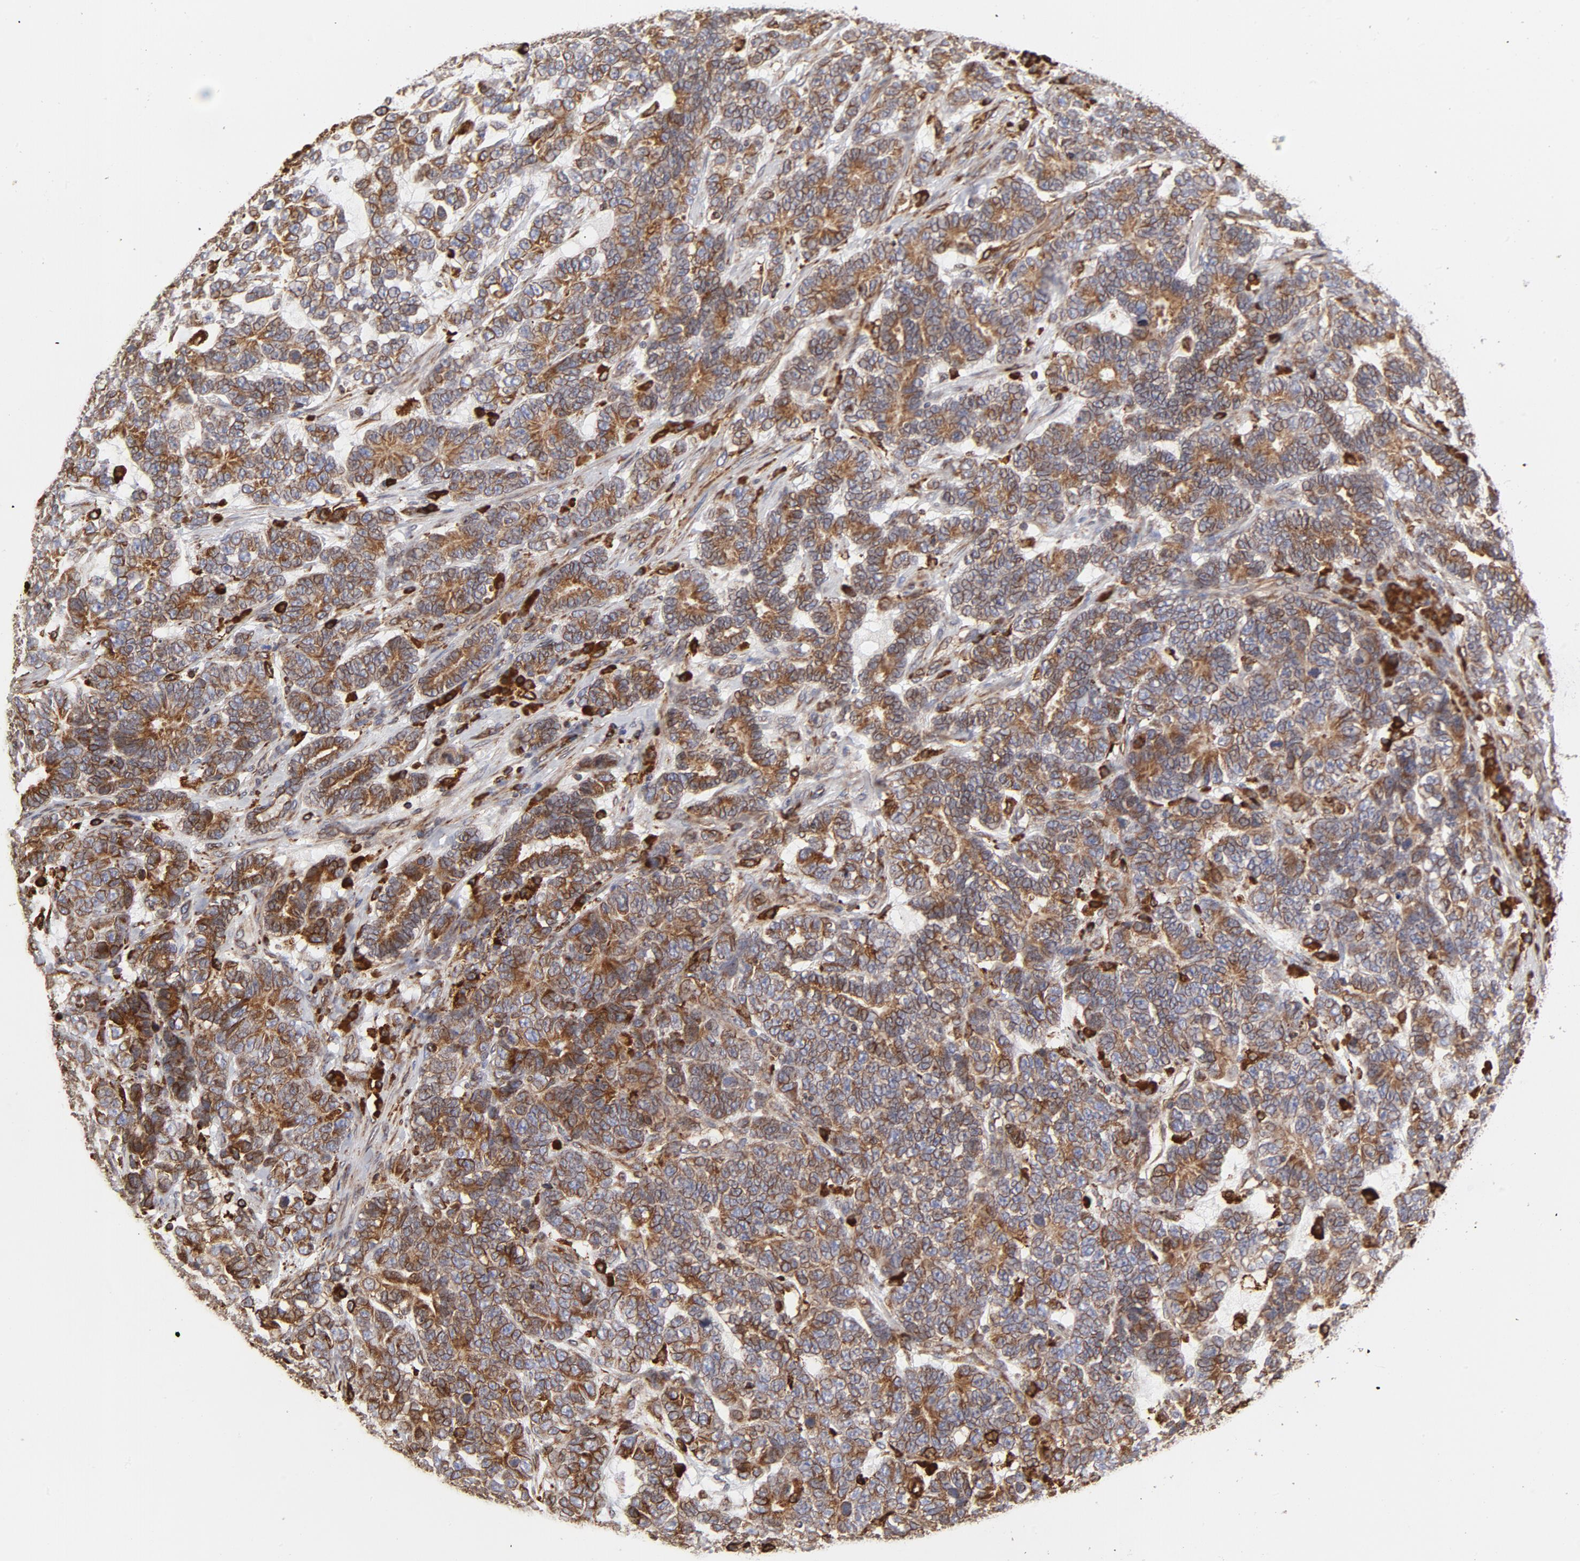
{"staining": {"intensity": "moderate", "quantity": ">75%", "location": "cytoplasmic/membranous"}, "tissue": "testis cancer", "cell_type": "Tumor cells", "image_type": "cancer", "snomed": [{"axis": "morphology", "description": "Carcinoma, Embryonal, NOS"}, {"axis": "topography", "description": "Testis"}], "caption": "A medium amount of moderate cytoplasmic/membranous staining is present in approximately >75% of tumor cells in testis embryonal carcinoma tissue.", "gene": "CANX", "patient": {"sex": "male", "age": 26}}